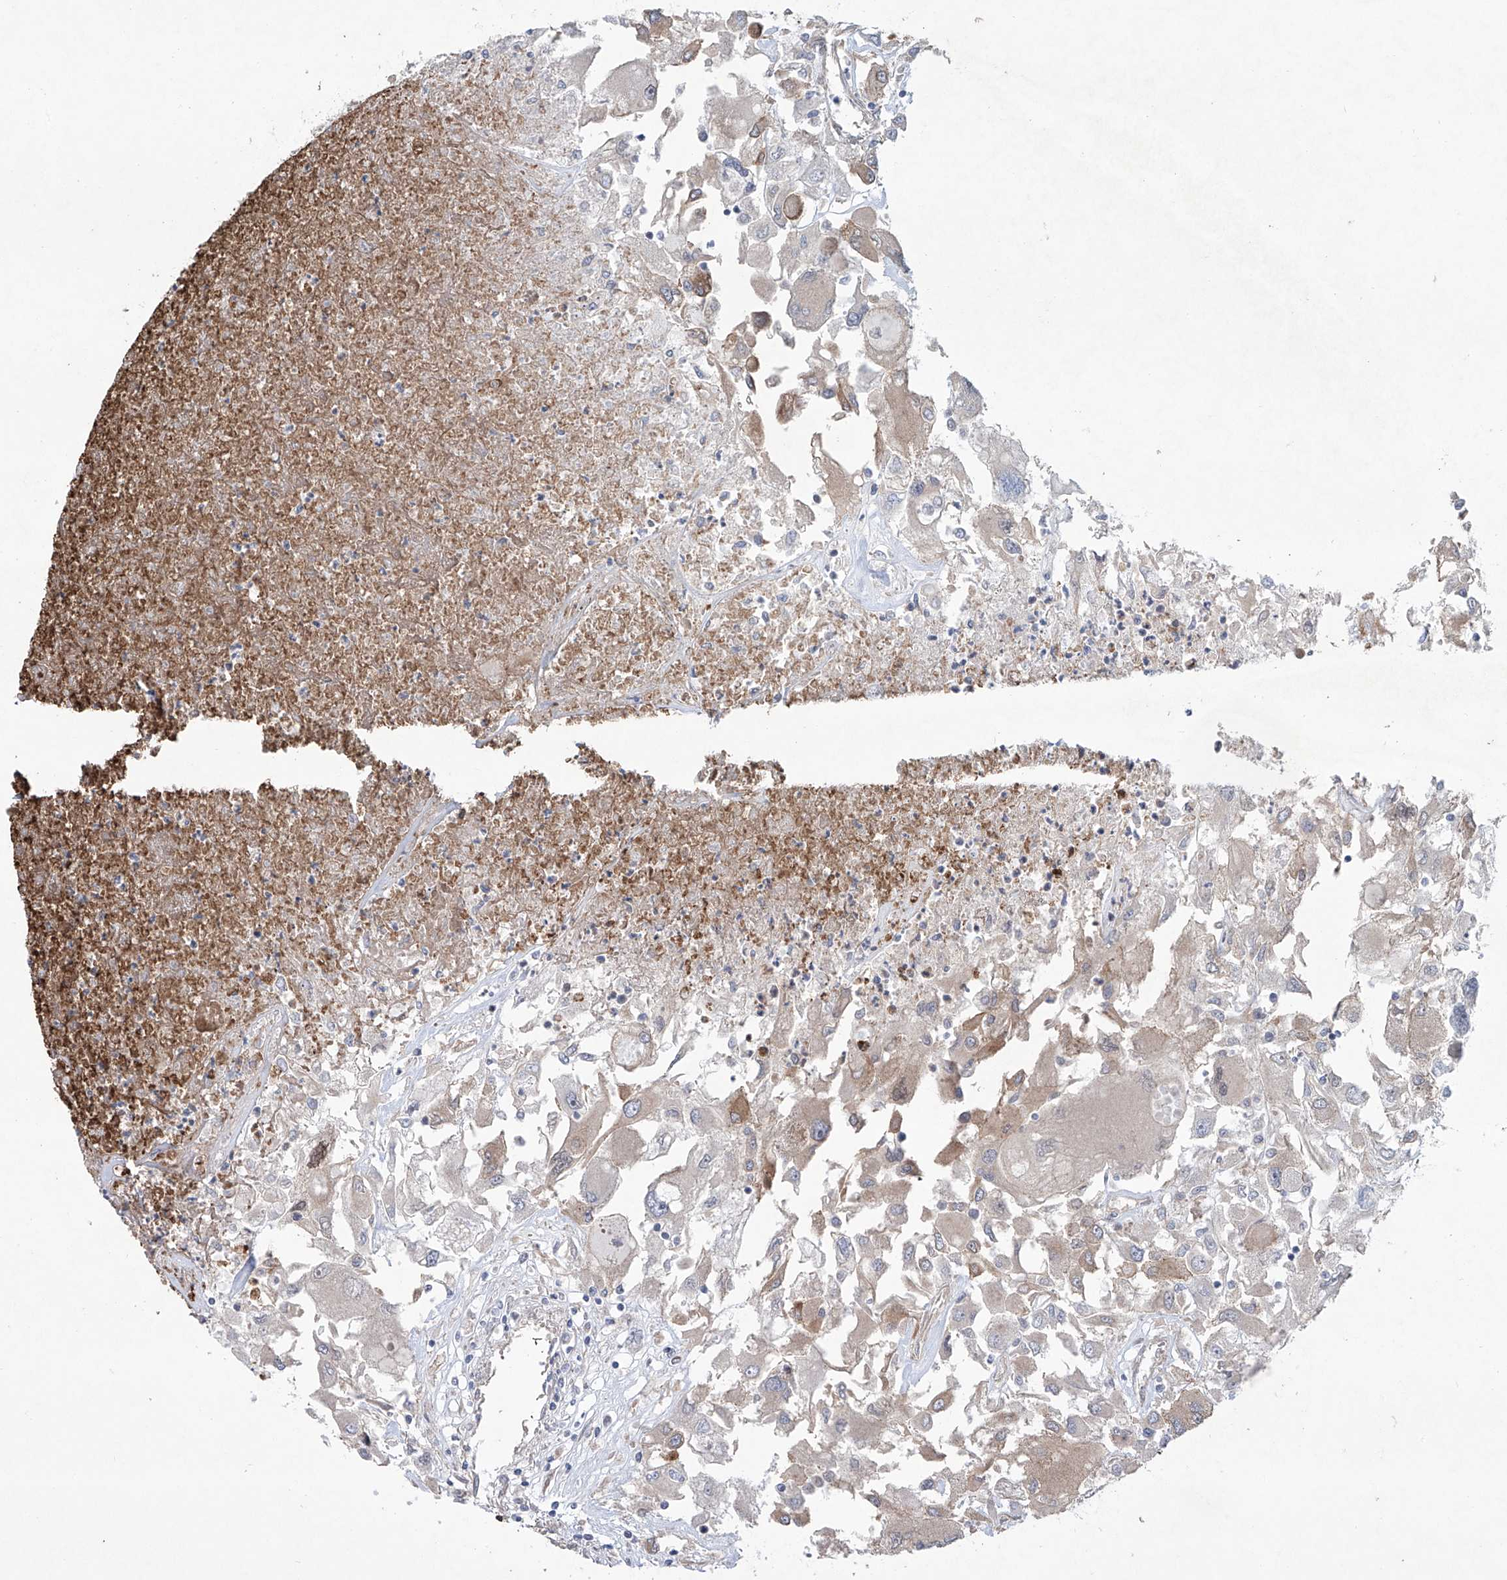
{"staining": {"intensity": "weak", "quantity": "25%-75%", "location": "cytoplasmic/membranous"}, "tissue": "renal cancer", "cell_type": "Tumor cells", "image_type": "cancer", "snomed": [{"axis": "morphology", "description": "Adenocarcinoma, NOS"}, {"axis": "topography", "description": "Kidney"}], "caption": "Immunohistochemistry (IHC) image of neoplastic tissue: renal cancer stained using immunohistochemistry exhibits low levels of weak protein expression localized specifically in the cytoplasmic/membranous of tumor cells, appearing as a cytoplasmic/membranous brown color.", "gene": "KLC4", "patient": {"sex": "female", "age": 52}}